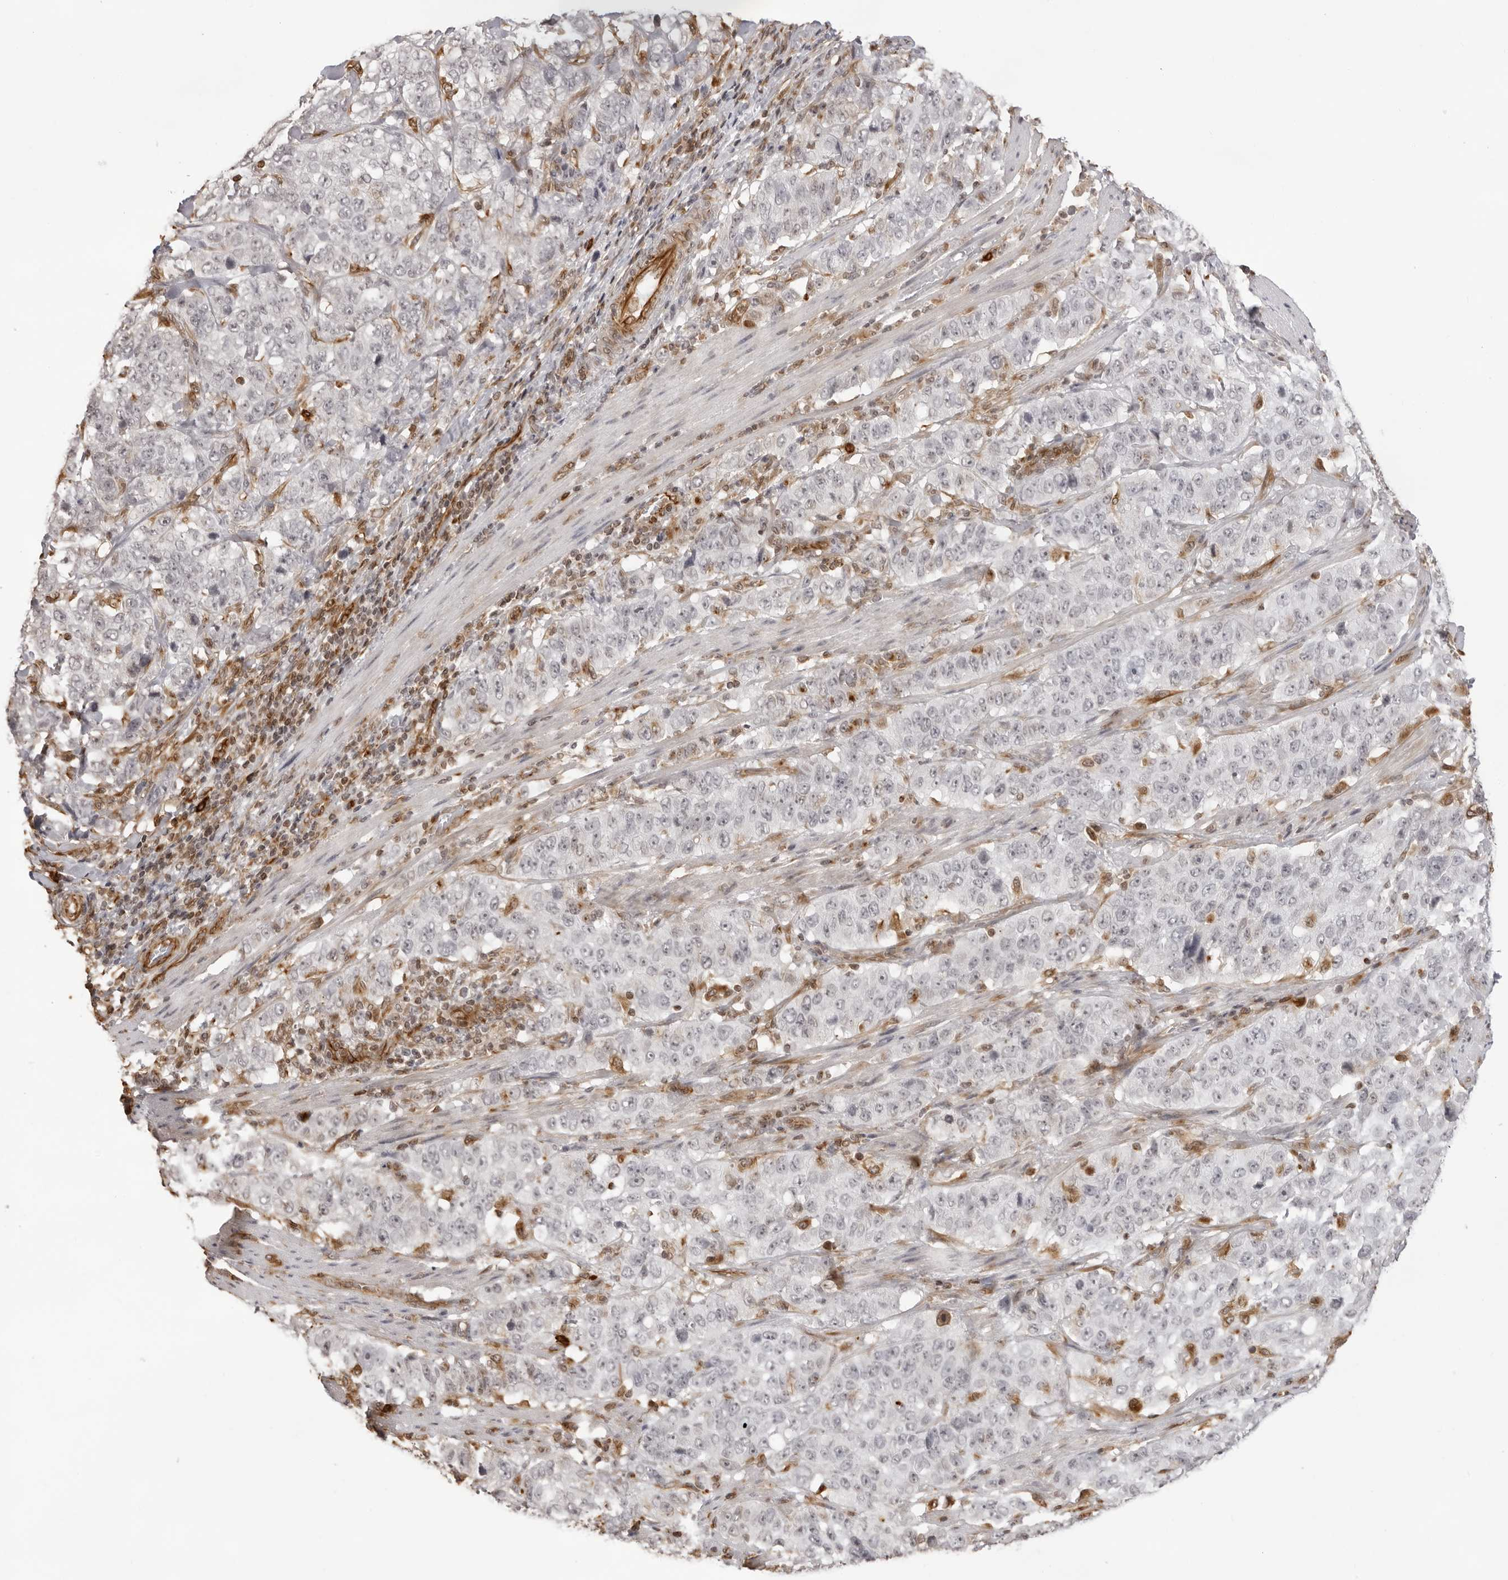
{"staining": {"intensity": "negative", "quantity": "none", "location": "none"}, "tissue": "stomach cancer", "cell_type": "Tumor cells", "image_type": "cancer", "snomed": [{"axis": "morphology", "description": "Adenocarcinoma, NOS"}, {"axis": "topography", "description": "Stomach"}], "caption": "DAB (3,3'-diaminobenzidine) immunohistochemical staining of adenocarcinoma (stomach) reveals no significant expression in tumor cells.", "gene": "DYNLT5", "patient": {"sex": "male", "age": 48}}